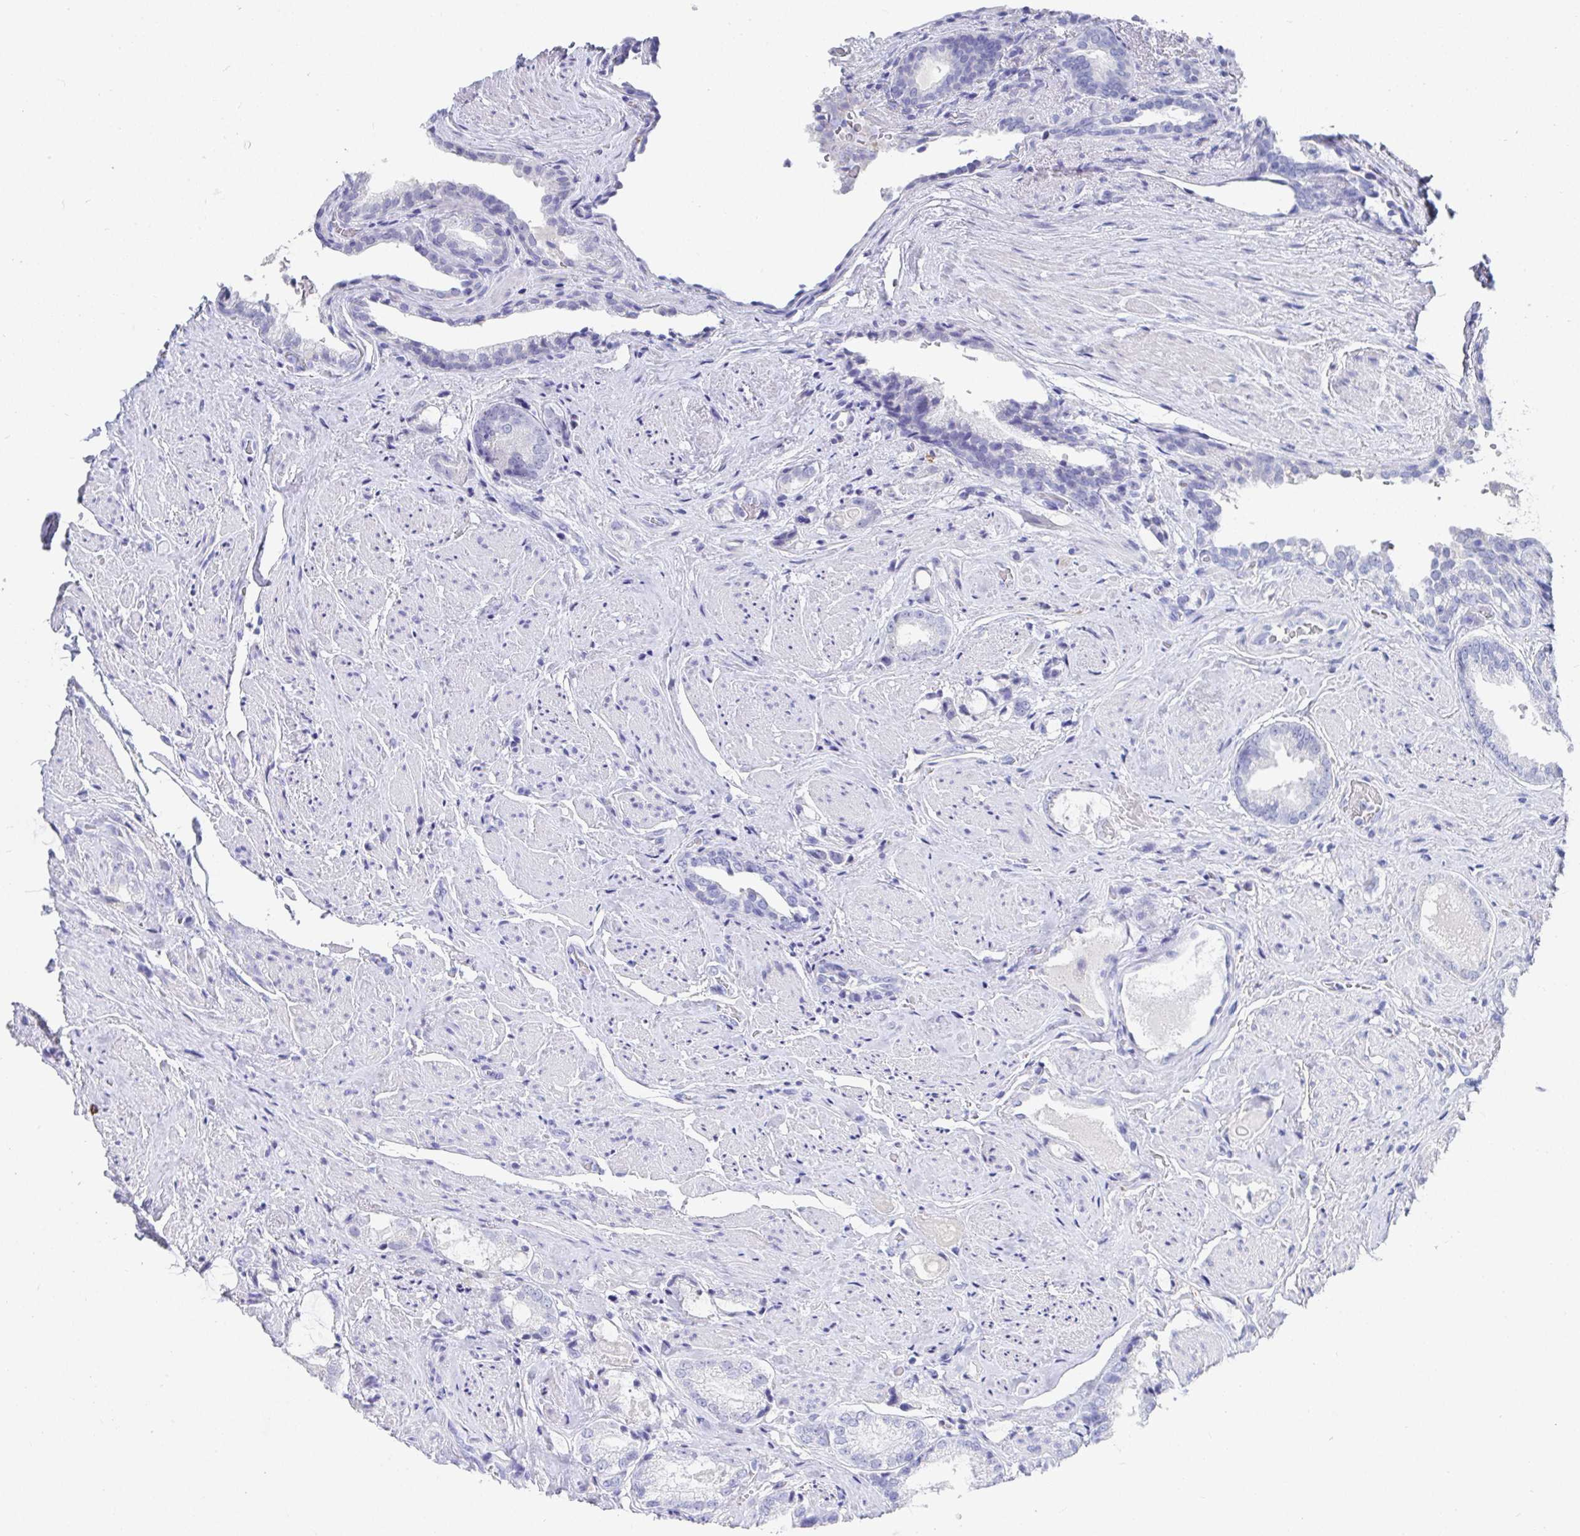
{"staining": {"intensity": "negative", "quantity": "none", "location": "none"}, "tissue": "prostate cancer", "cell_type": "Tumor cells", "image_type": "cancer", "snomed": [{"axis": "morphology", "description": "Adenocarcinoma, High grade"}, {"axis": "topography", "description": "Prostate"}], "caption": "IHC histopathology image of human prostate cancer (high-grade adenocarcinoma) stained for a protein (brown), which displays no staining in tumor cells. (Brightfield microscopy of DAB immunohistochemistry (IHC) at high magnification).", "gene": "GRIA1", "patient": {"sex": "male", "age": 65}}